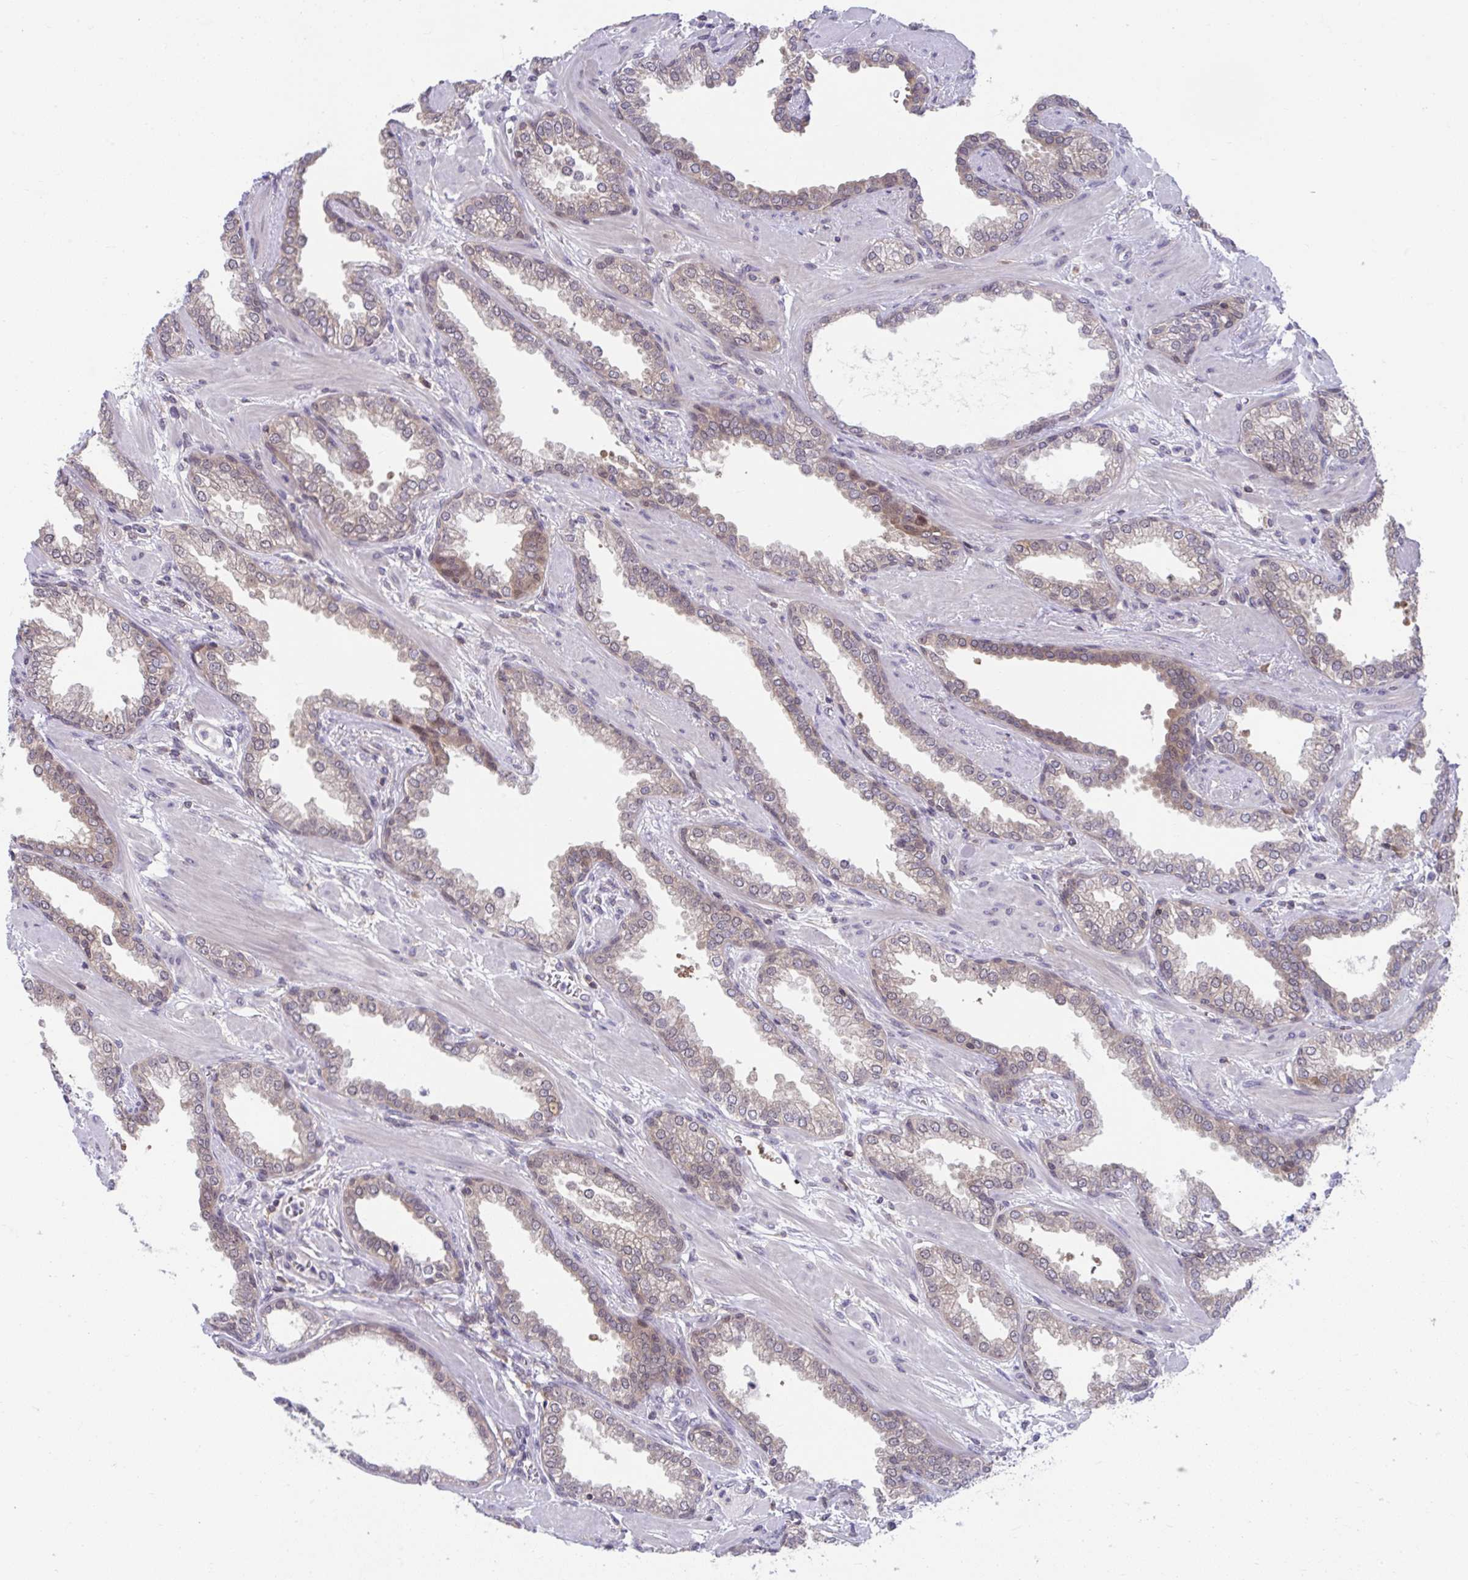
{"staining": {"intensity": "moderate", "quantity": "25%-75%", "location": "cytoplasmic/membranous,nuclear"}, "tissue": "prostate cancer", "cell_type": "Tumor cells", "image_type": "cancer", "snomed": [{"axis": "morphology", "description": "Adenocarcinoma, High grade"}, {"axis": "topography", "description": "Prostate"}], "caption": "Protein expression analysis of human prostate cancer (adenocarcinoma (high-grade)) reveals moderate cytoplasmic/membranous and nuclear expression in approximately 25%-75% of tumor cells.", "gene": "PCDHB7", "patient": {"sex": "male", "age": 60}}